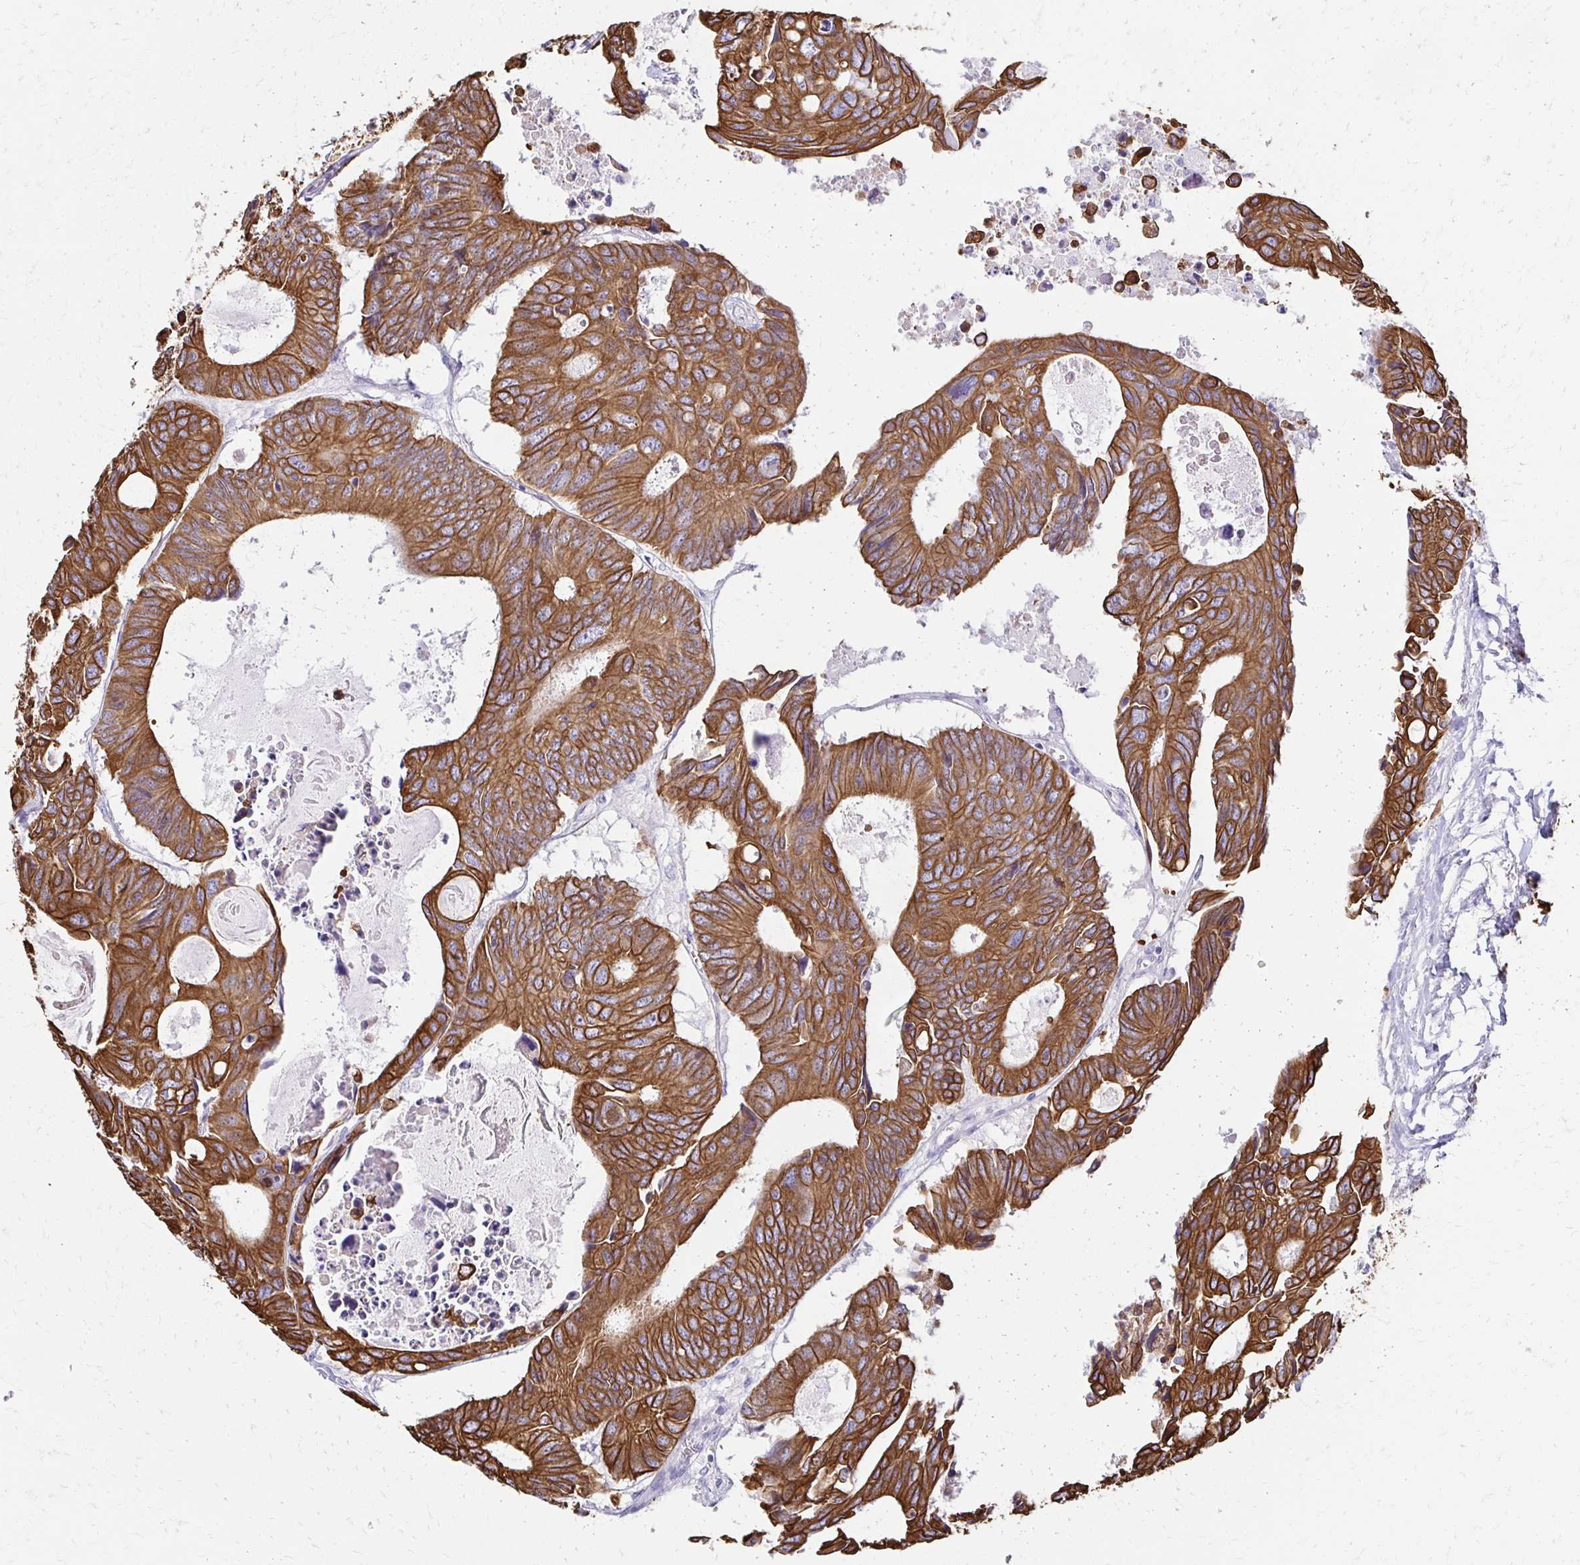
{"staining": {"intensity": "strong", "quantity": ">75%", "location": "cytoplasmic/membranous"}, "tissue": "colorectal cancer", "cell_type": "Tumor cells", "image_type": "cancer", "snomed": [{"axis": "morphology", "description": "Adenocarcinoma, NOS"}, {"axis": "topography", "description": "Rectum"}], "caption": "DAB (3,3'-diaminobenzidine) immunohistochemical staining of human colorectal adenocarcinoma reveals strong cytoplasmic/membranous protein expression in about >75% of tumor cells. Immunohistochemistry stains the protein of interest in brown and the nuclei are stained blue.", "gene": "C1QTNF2", "patient": {"sex": "male", "age": 76}}